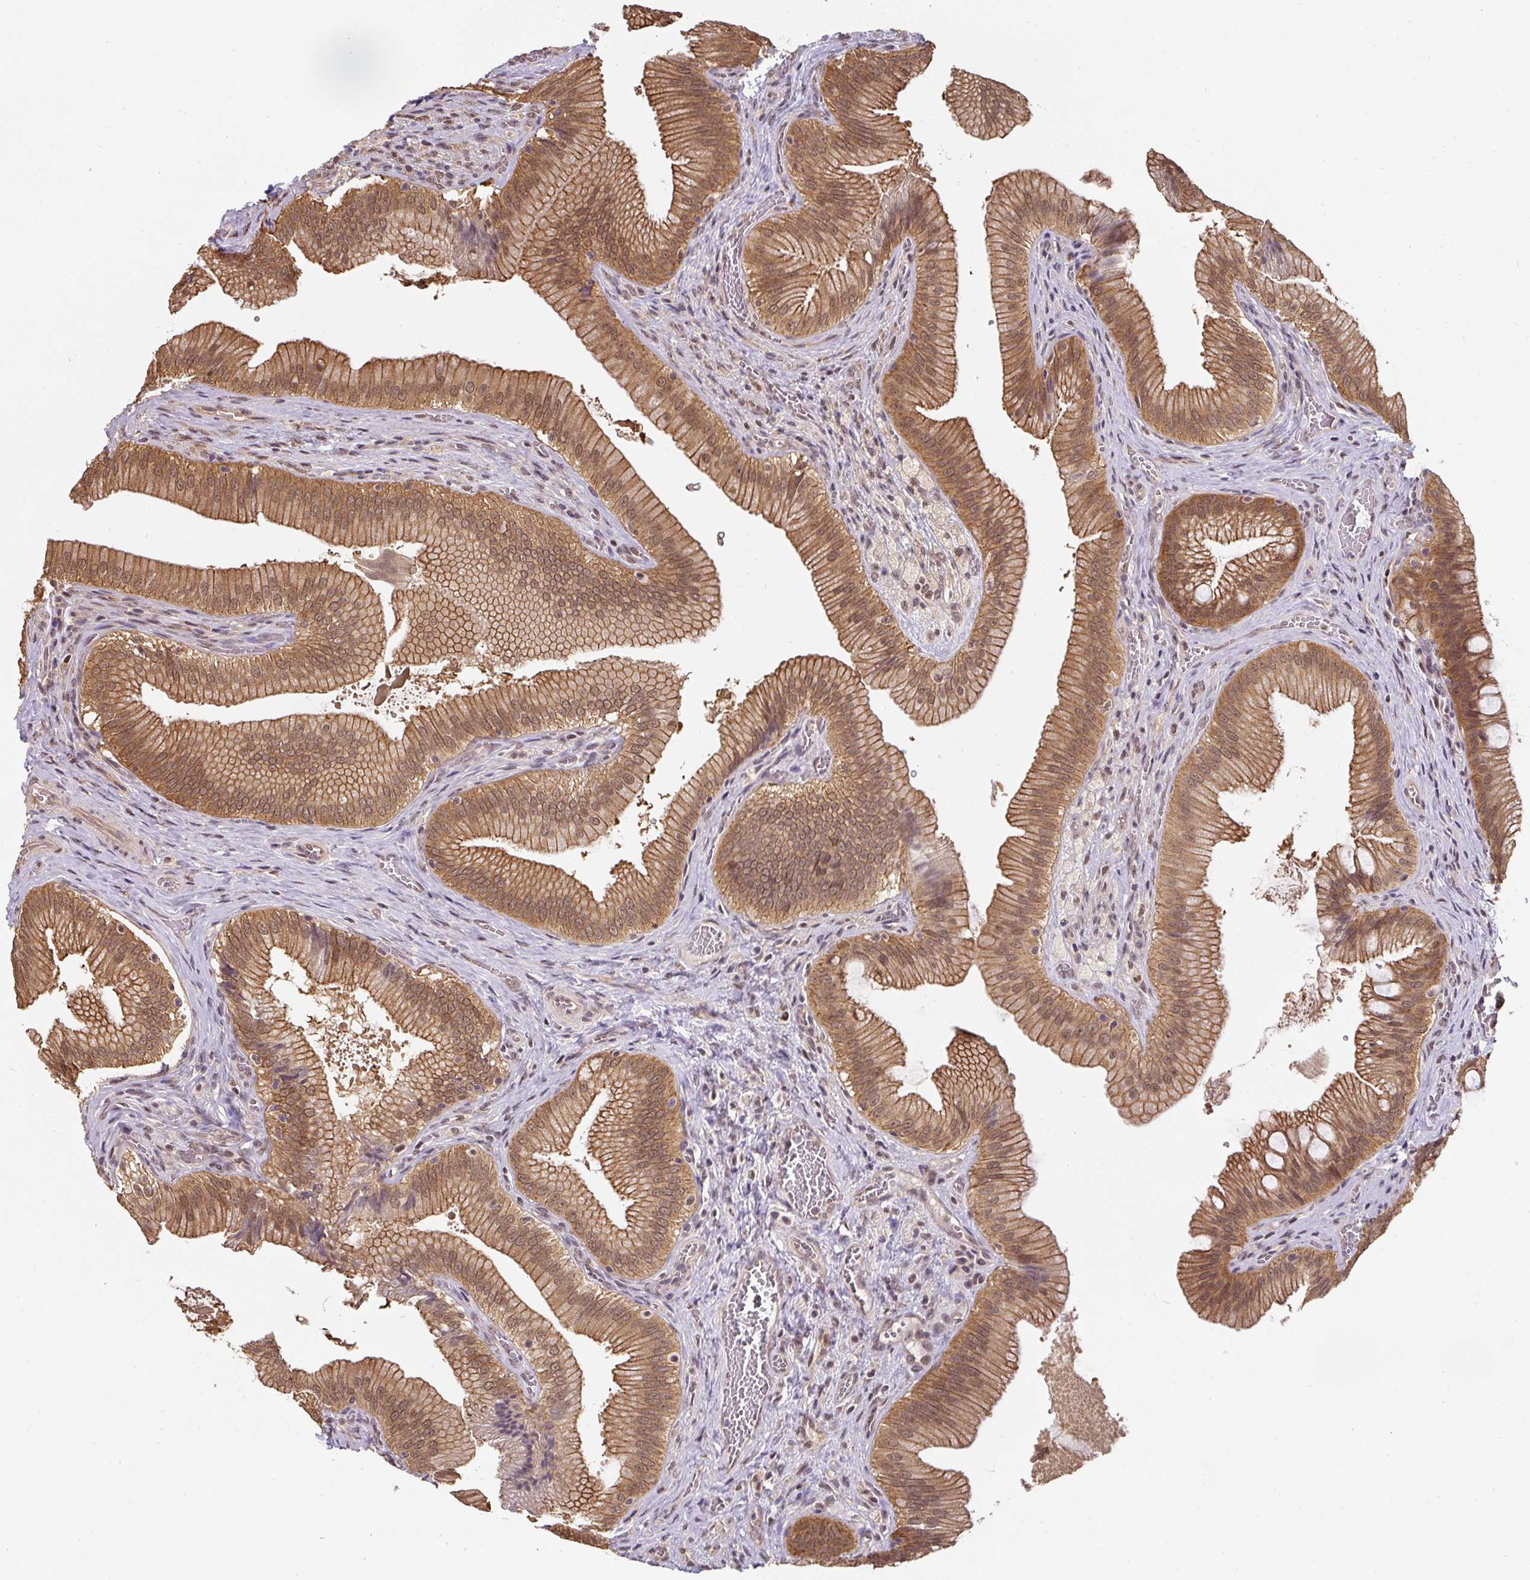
{"staining": {"intensity": "moderate", "quantity": ">75%", "location": "cytoplasmic/membranous,nuclear"}, "tissue": "gallbladder", "cell_type": "Glandular cells", "image_type": "normal", "snomed": [{"axis": "morphology", "description": "Normal tissue, NOS"}, {"axis": "topography", "description": "Gallbladder"}], "caption": "Glandular cells exhibit medium levels of moderate cytoplasmic/membranous,nuclear staining in about >75% of cells in benign gallbladder. Nuclei are stained in blue.", "gene": "ST13", "patient": {"sex": "male", "age": 17}}